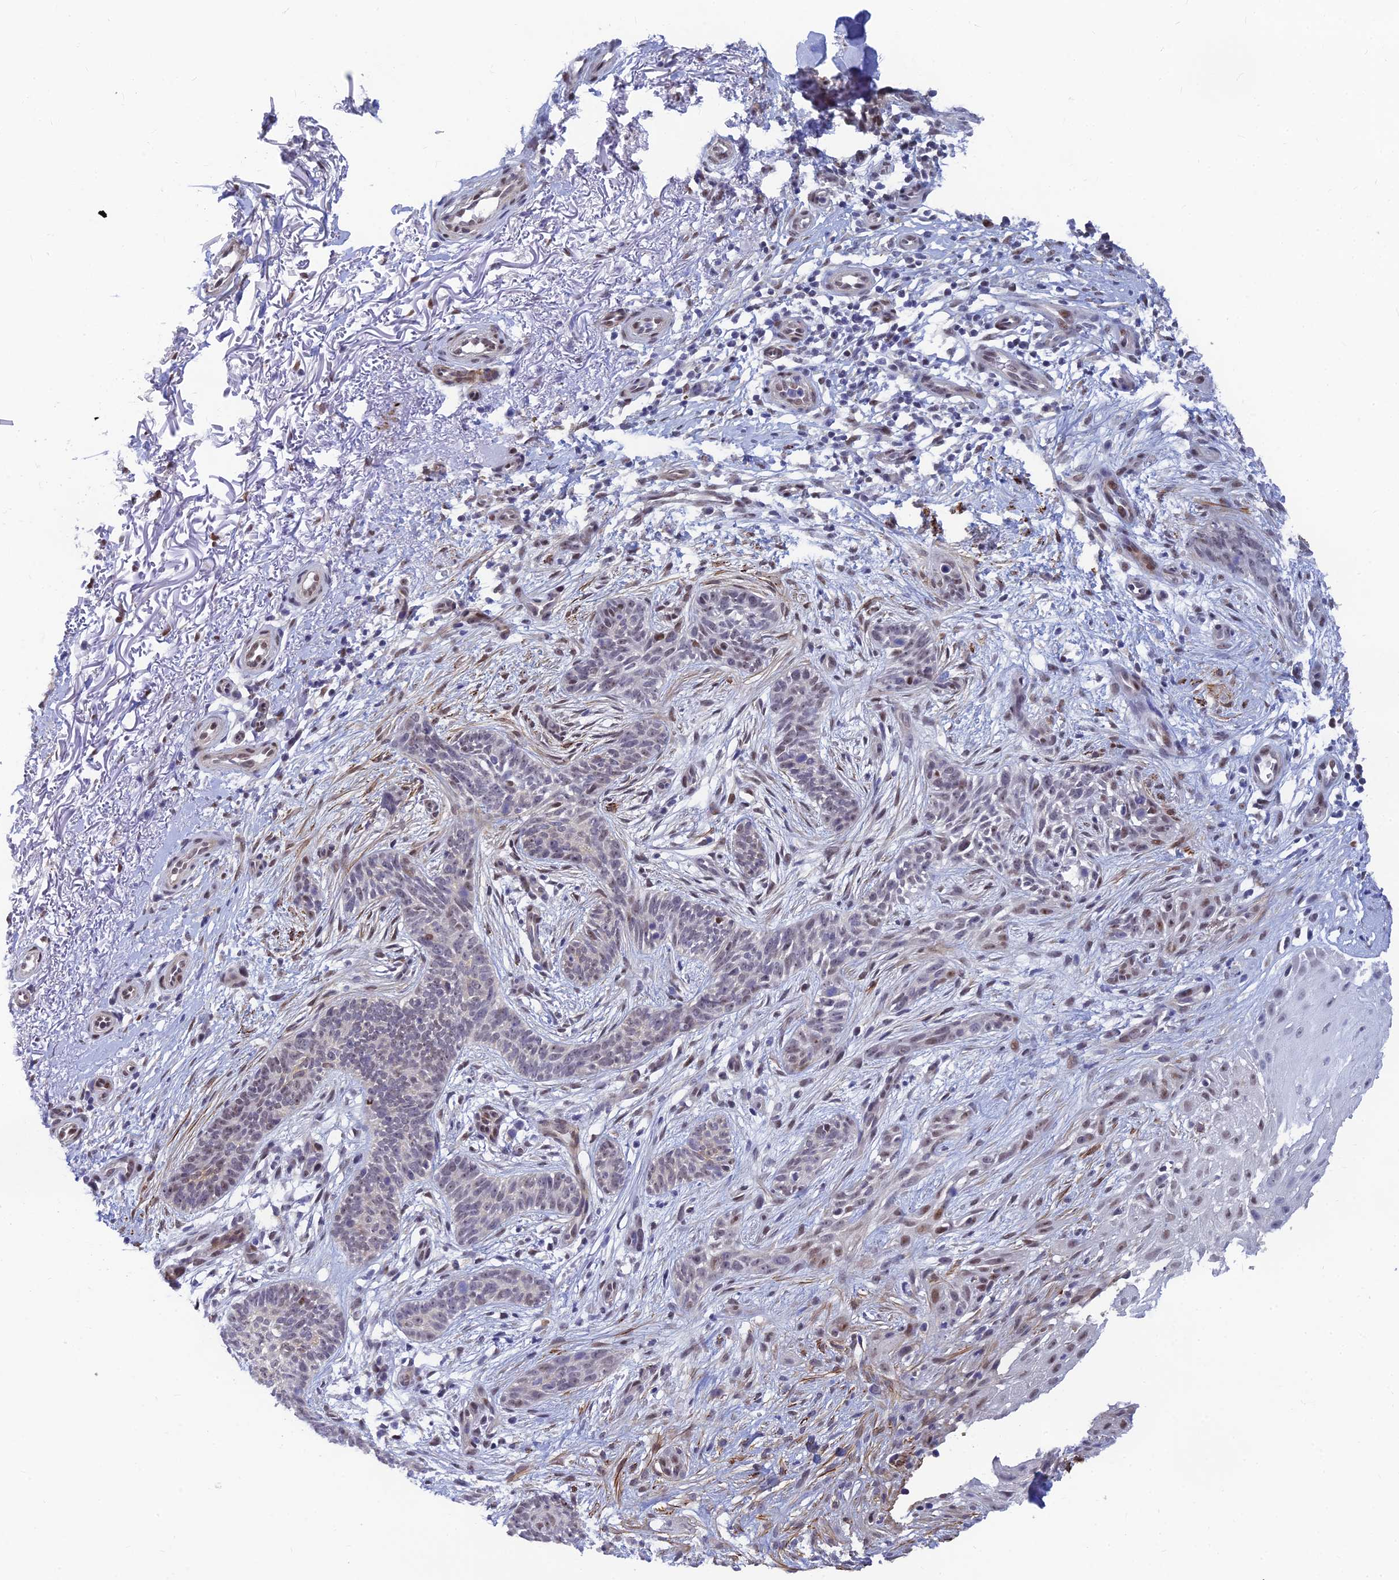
{"staining": {"intensity": "weak", "quantity": "25%-75%", "location": "nuclear"}, "tissue": "skin cancer", "cell_type": "Tumor cells", "image_type": "cancer", "snomed": [{"axis": "morphology", "description": "Basal cell carcinoma"}, {"axis": "topography", "description": "Skin"}], "caption": "DAB (3,3'-diaminobenzidine) immunohistochemical staining of human basal cell carcinoma (skin) displays weak nuclear protein staining in about 25%-75% of tumor cells.", "gene": "CLK4", "patient": {"sex": "female", "age": 82}}